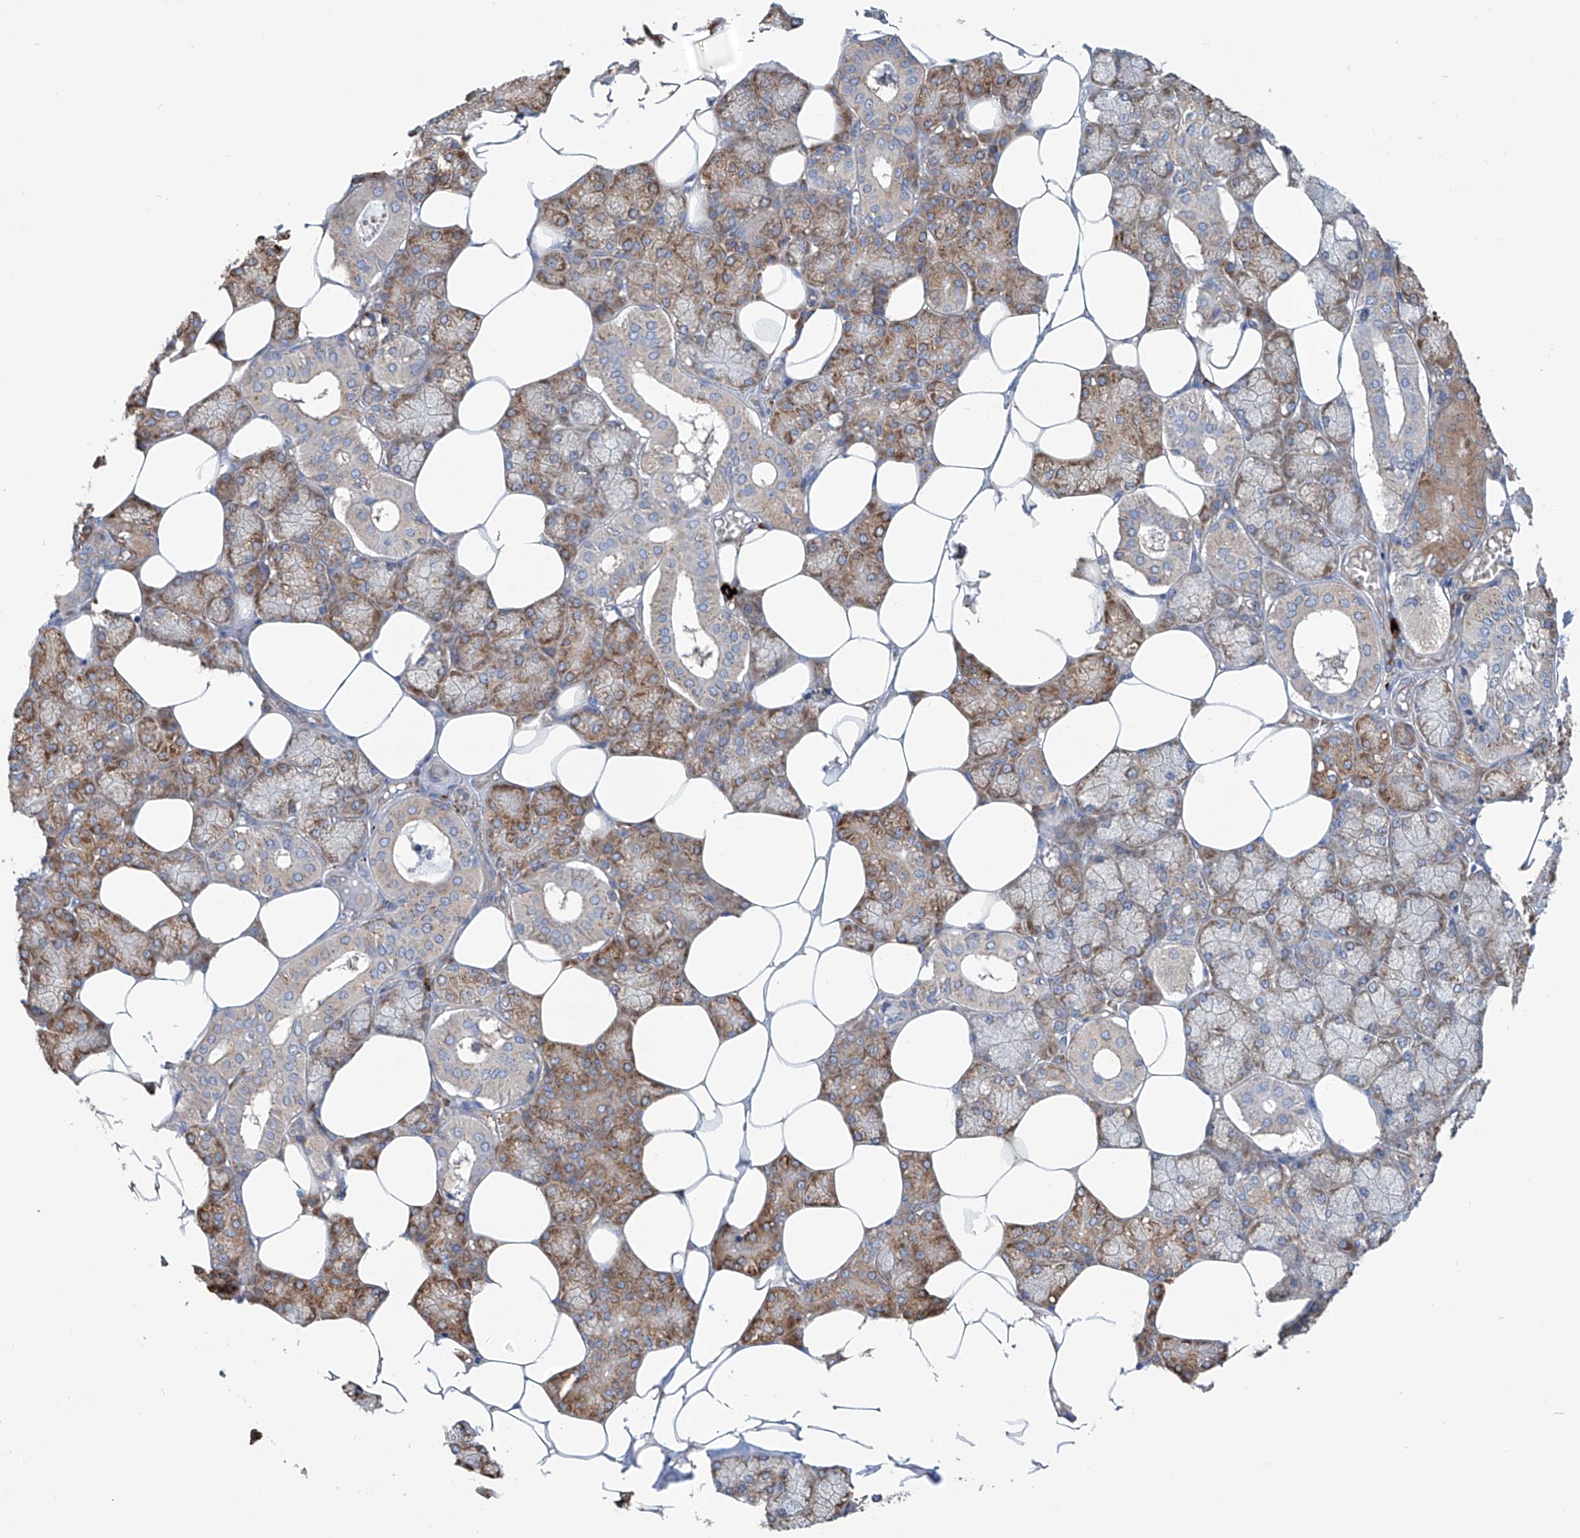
{"staining": {"intensity": "strong", "quantity": ">75%", "location": "cytoplasmic/membranous"}, "tissue": "salivary gland", "cell_type": "Glandular cells", "image_type": "normal", "snomed": [{"axis": "morphology", "description": "Normal tissue, NOS"}, {"axis": "topography", "description": "Salivary gland"}], "caption": "Human salivary gland stained for a protein (brown) reveals strong cytoplasmic/membranous positive expression in approximately >75% of glandular cells.", "gene": "SENP2", "patient": {"sex": "male", "age": 62}}